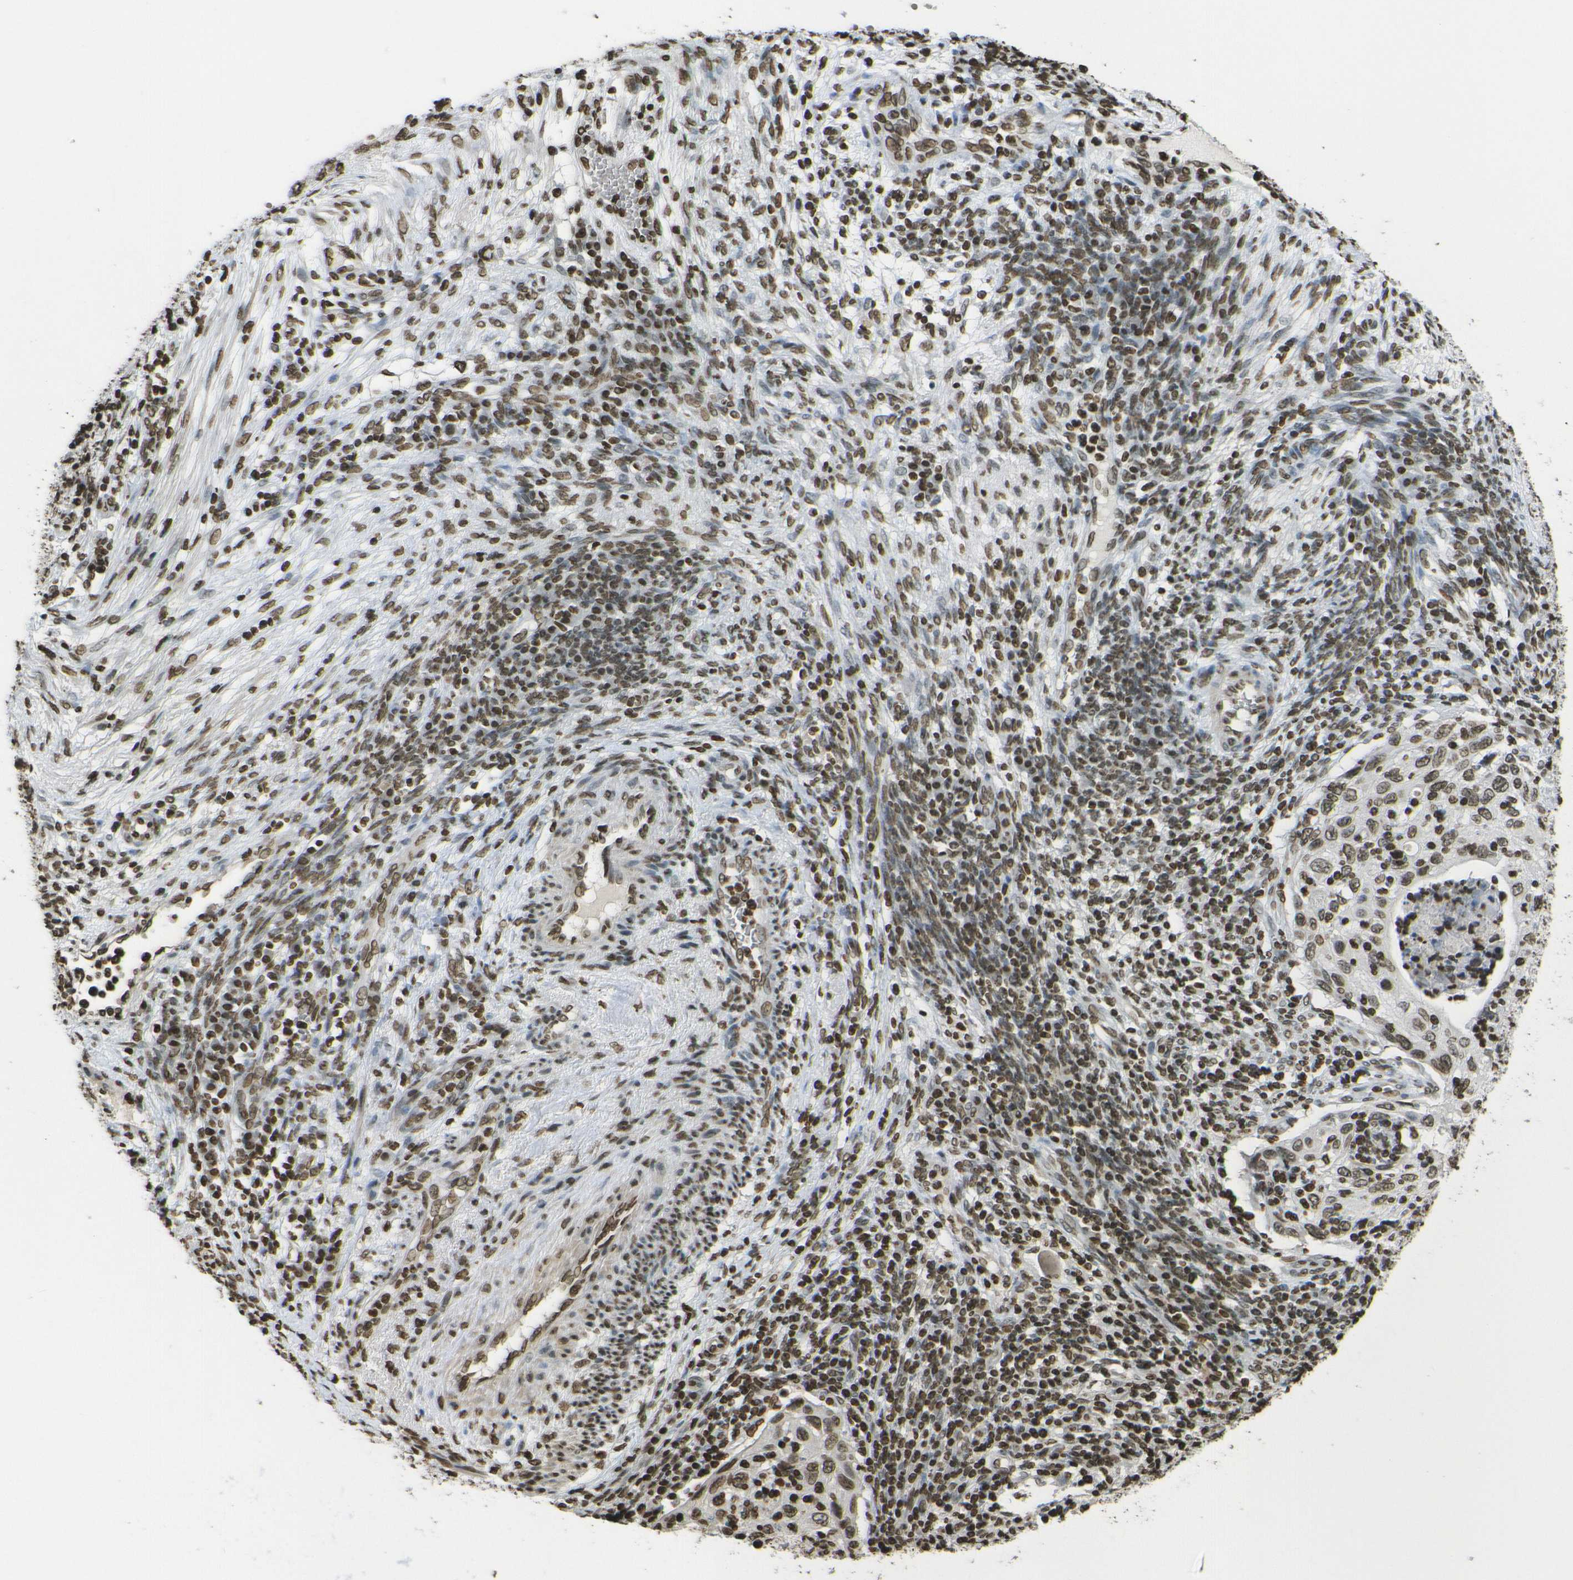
{"staining": {"intensity": "moderate", "quantity": ">75%", "location": "nuclear"}, "tissue": "cervical cancer", "cell_type": "Tumor cells", "image_type": "cancer", "snomed": [{"axis": "morphology", "description": "Squamous cell carcinoma, NOS"}, {"axis": "topography", "description": "Cervix"}], "caption": "Cervical cancer (squamous cell carcinoma) was stained to show a protein in brown. There is medium levels of moderate nuclear positivity in approximately >75% of tumor cells.", "gene": "H4C16", "patient": {"sex": "female", "age": 70}}